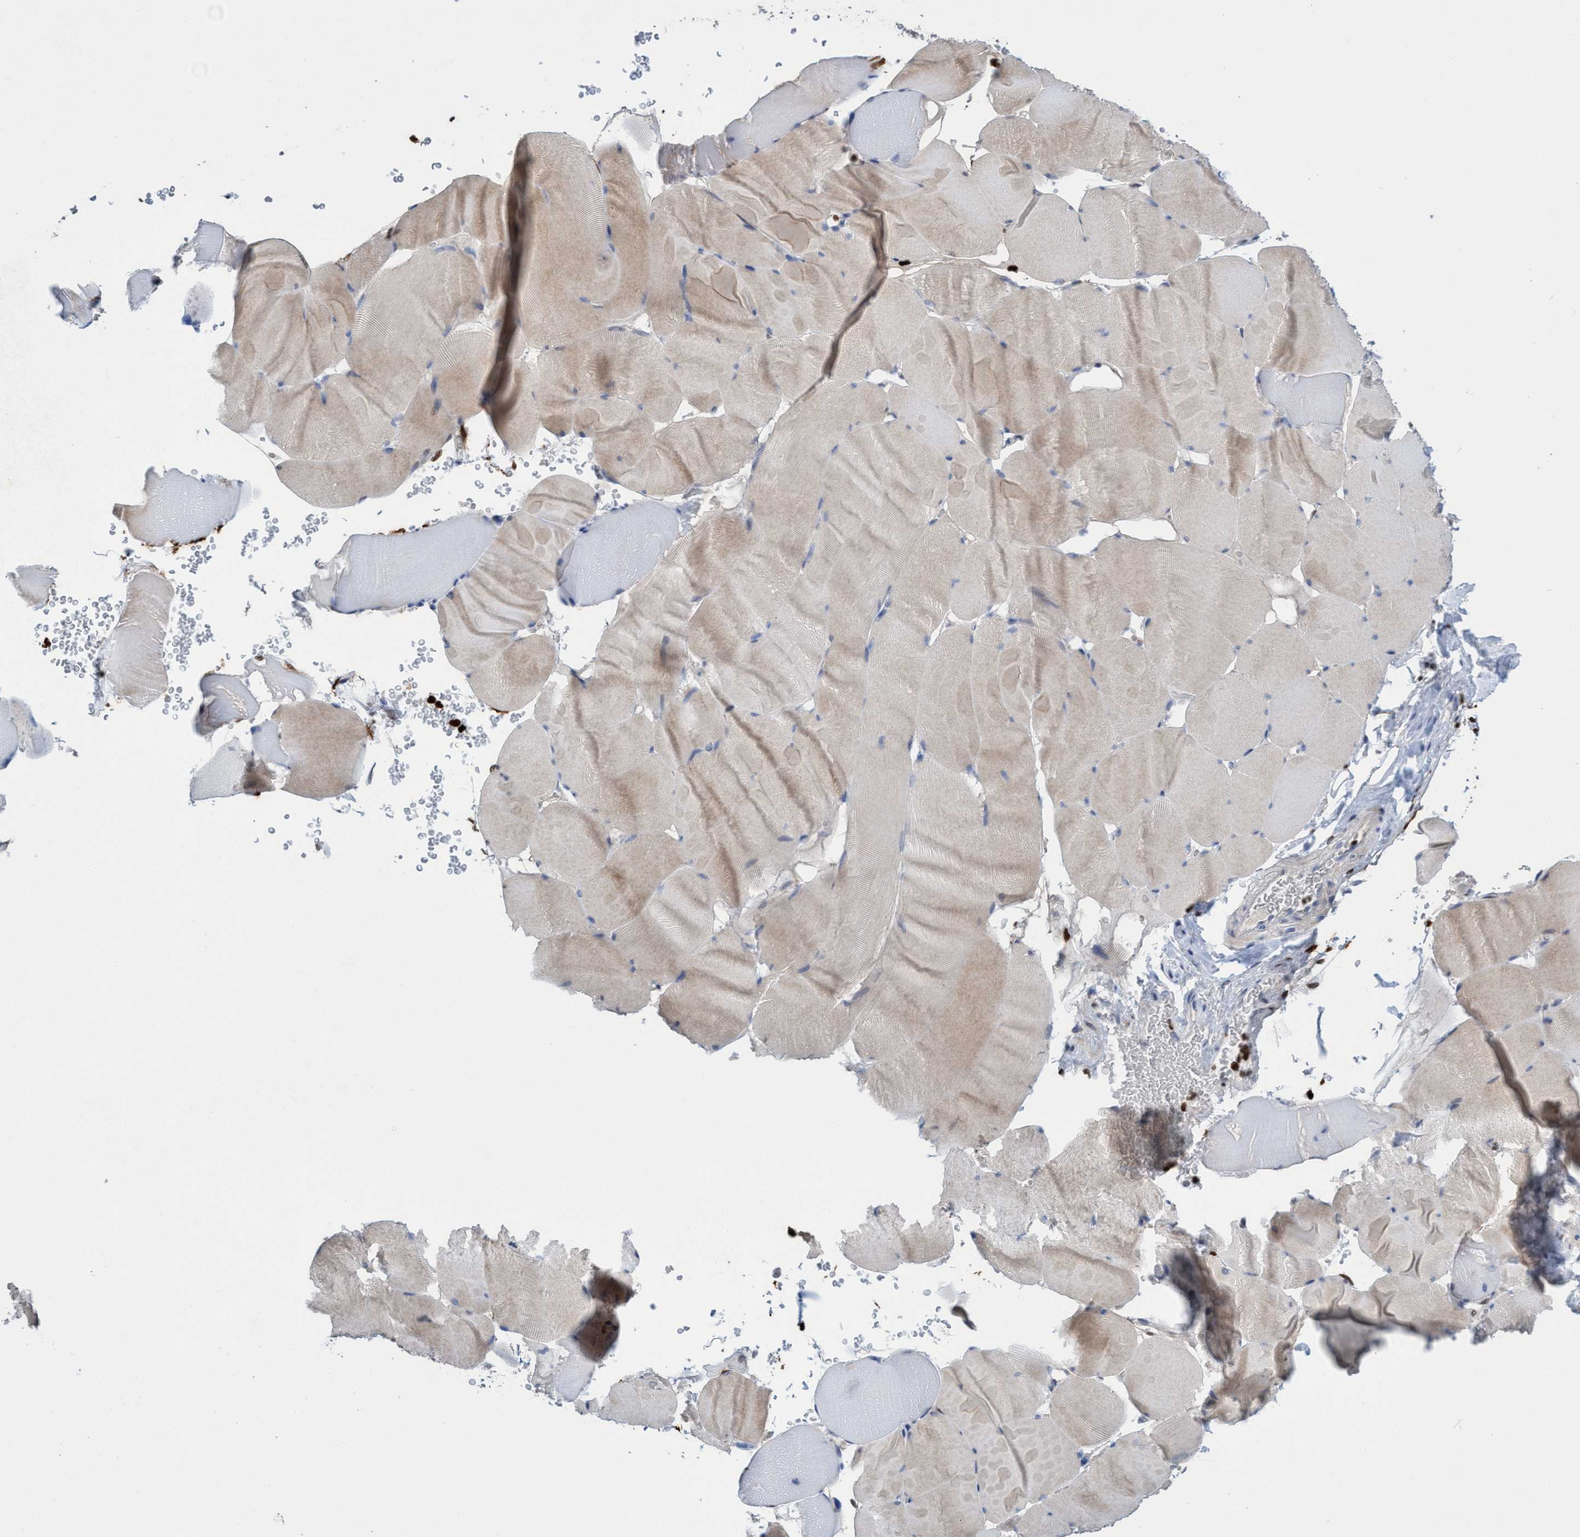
{"staining": {"intensity": "weak", "quantity": "<25%", "location": "cytoplasmic/membranous"}, "tissue": "skeletal muscle", "cell_type": "Myocytes", "image_type": "normal", "snomed": [{"axis": "morphology", "description": "Normal tissue, NOS"}, {"axis": "topography", "description": "Skeletal muscle"}], "caption": "DAB (3,3'-diaminobenzidine) immunohistochemical staining of normal human skeletal muscle shows no significant staining in myocytes. (DAB (3,3'-diaminobenzidine) immunohistochemistry (IHC), high magnification).", "gene": "CBX2", "patient": {"sex": "male", "age": 62}}